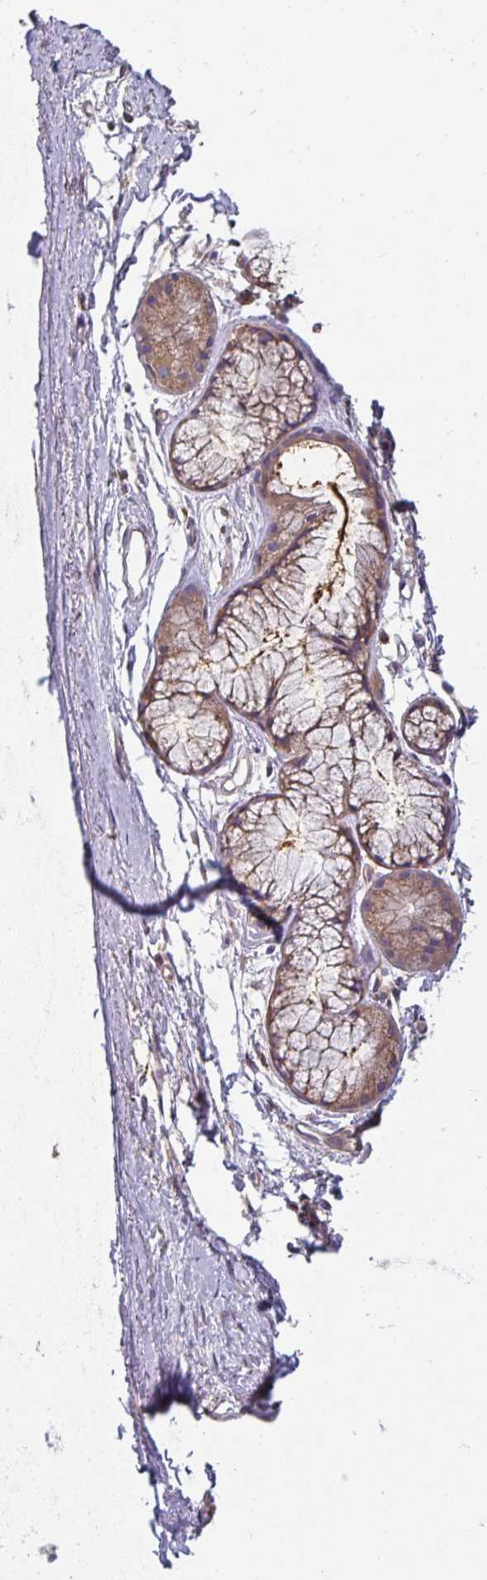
{"staining": {"intensity": "negative", "quantity": "none", "location": "none"}, "tissue": "adipose tissue", "cell_type": "Adipocytes", "image_type": "normal", "snomed": [{"axis": "morphology", "description": "Normal tissue, NOS"}, {"axis": "topography", "description": "Lymph node"}, {"axis": "topography", "description": "Cartilage tissue"}, {"axis": "topography", "description": "Bronchus"}], "caption": "A high-resolution histopathology image shows immunohistochemistry (IHC) staining of normal adipose tissue, which displays no significant staining in adipocytes. The staining was performed using DAB (3,3'-diaminobenzidine) to visualize the protein expression in brown, while the nuclei were stained in blue with hematoxylin (Magnification: 20x).", "gene": "SNX5", "patient": {"sex": "female", "age": 70}}